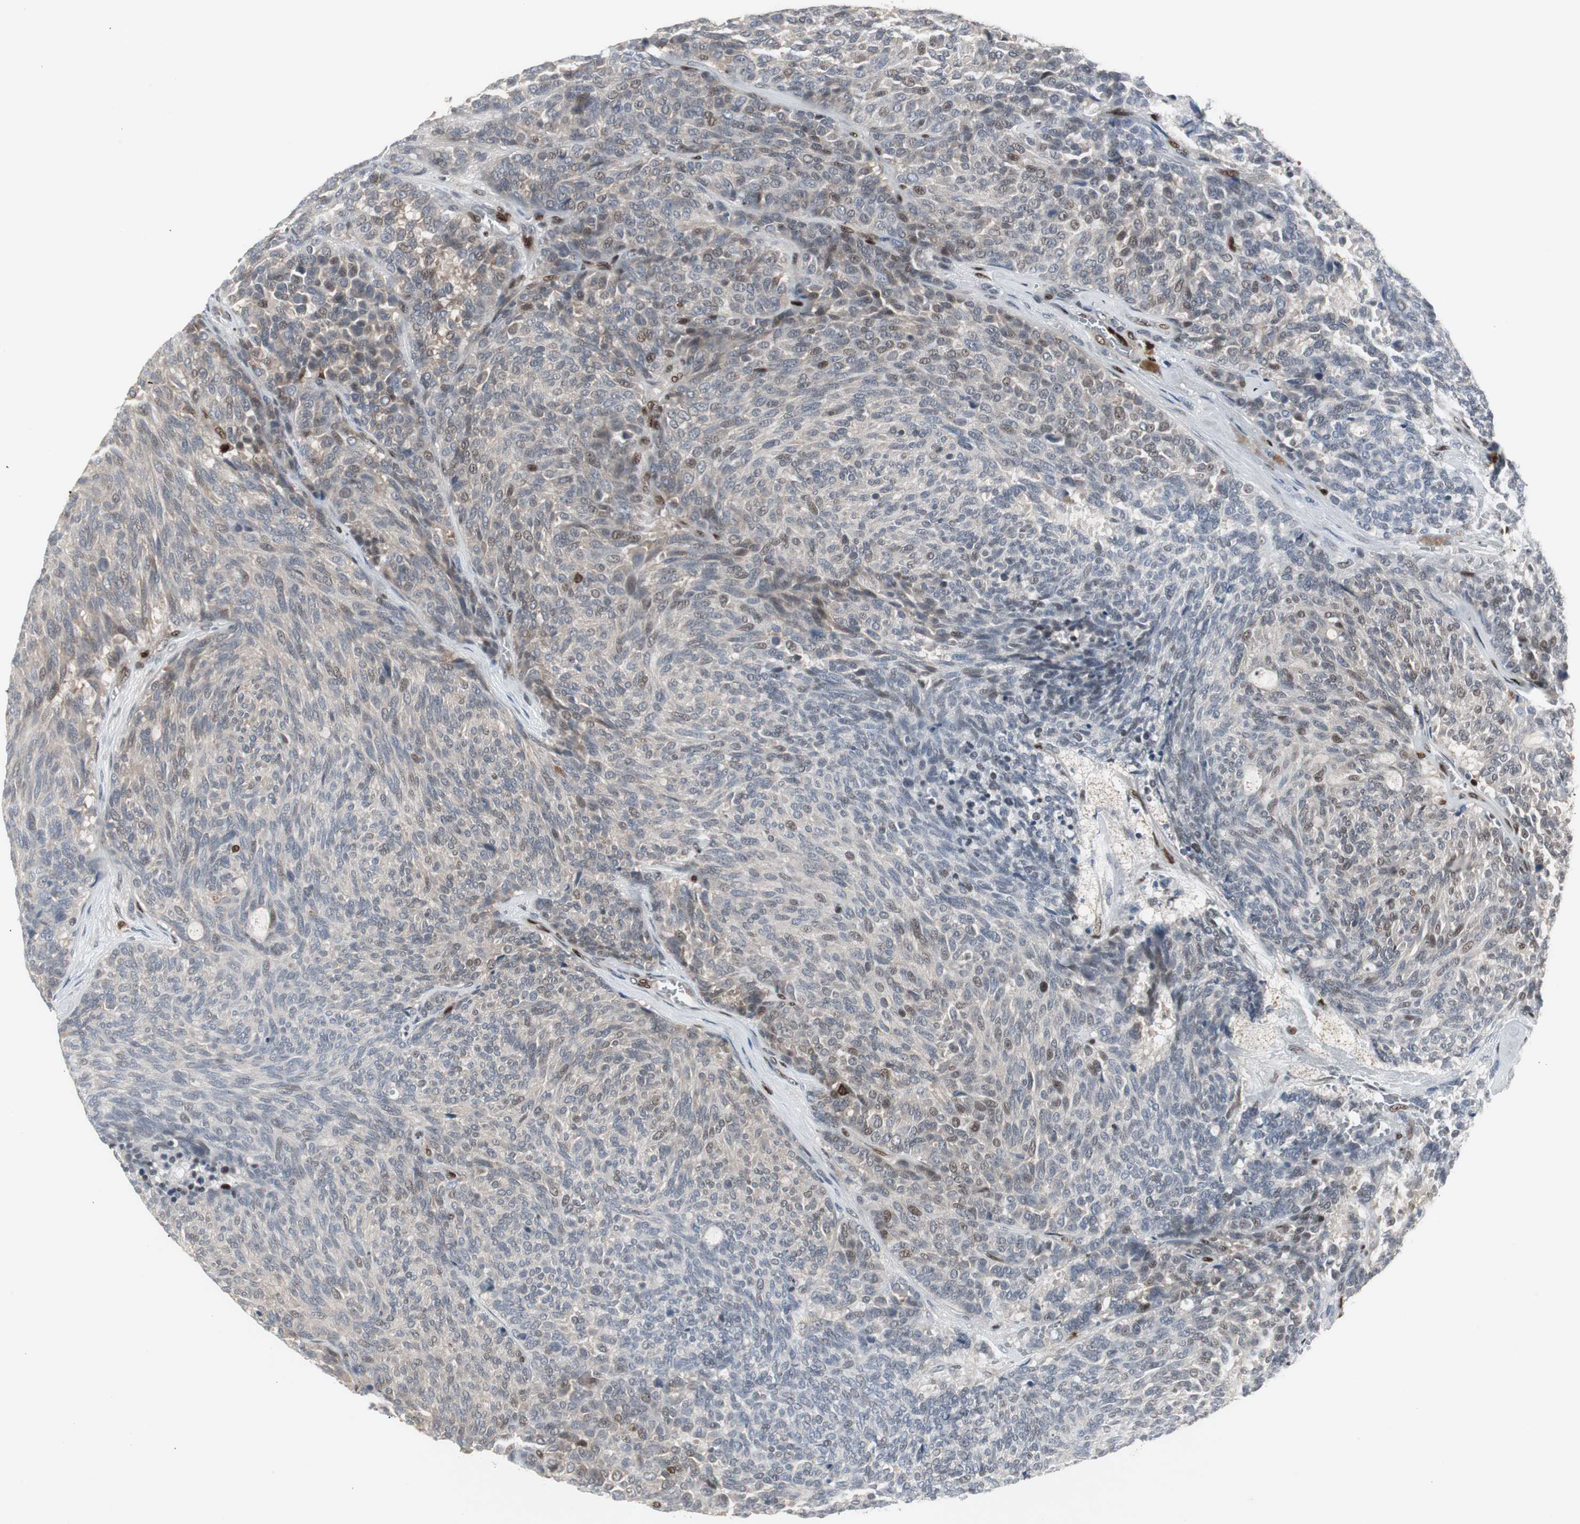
{"staining": {"intensity": "moderate", "quantity": "<25%", "location": "nuclear"}, "tissue": "carcinoid", "cell_type": "Tumor cells", "image_type": "cancer", "snomed": [{"axis": "morphology", "description": "Carcinoid, malignant, NOS"}, {"axis": "topography", "description": "Pancreas"}], "caption": "Carcinoid was stained to show a protein in brown. There is low levels of moderate nuclear staining in approximately <25% of tumor cells.", "gene": "GRK2", "patient": {"sex": "female", "age": 54}}